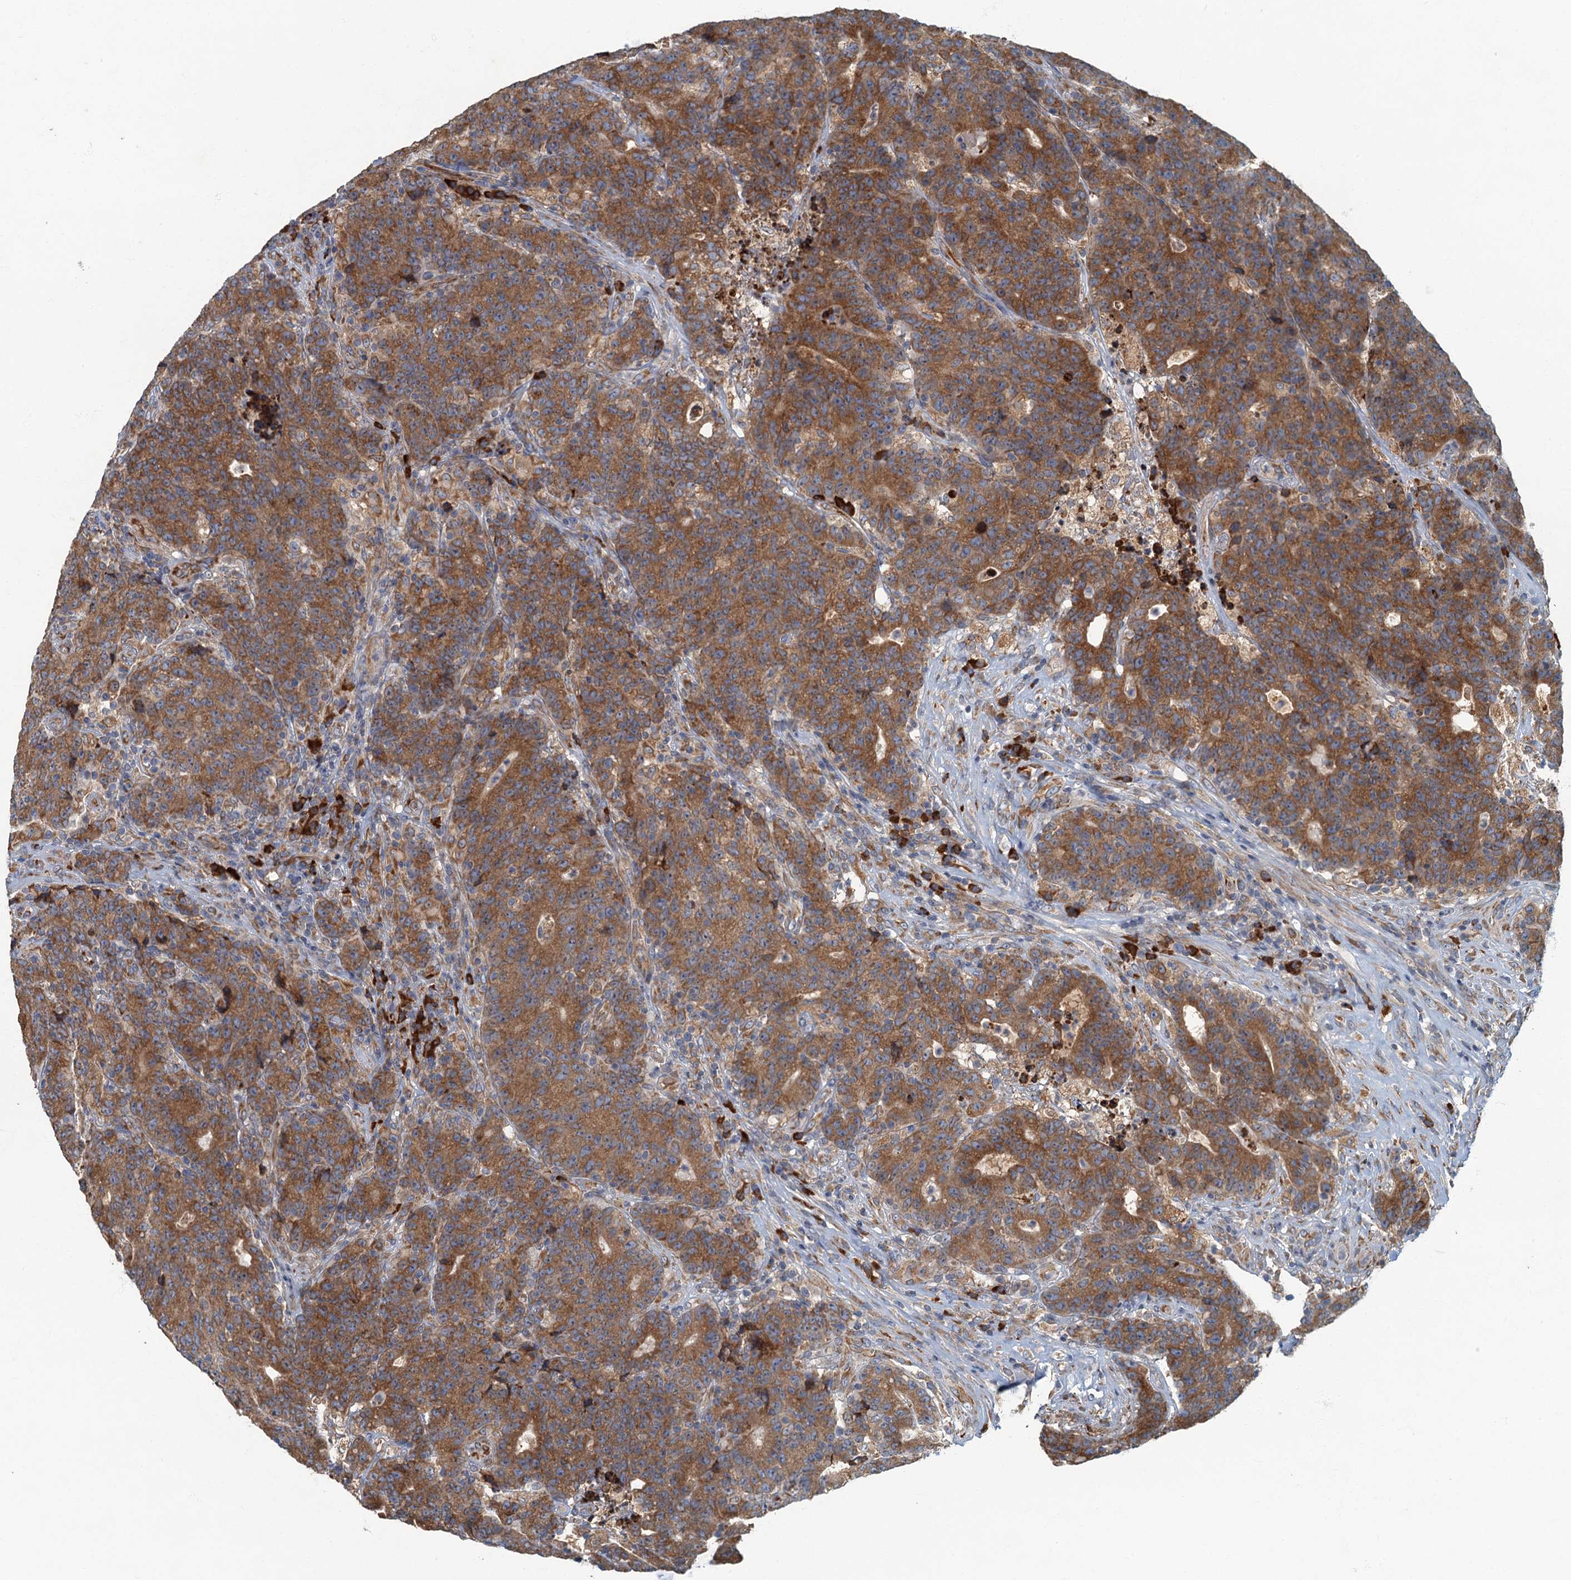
{"staining": {"intensity": "moderate", "quantity": ">75%", "location": "cytoplasmic/membranous"}, "tissue": "colorectal cancer", "cell_type": "Tumor cells", "image_type": "cancer", "snomed": [{"axis": "morphology", "description": "Adenocarcinoma, NOS"}, {"axis": "topography", "description": "Colon"}], "caption": "Protein expression analysis of colorectal cancer shows moderate cytoplasmic/membranous staining in about >75% of tumor cells.", "gene": "SPDYC", "patient": {"sex": "female", "age": 75}}